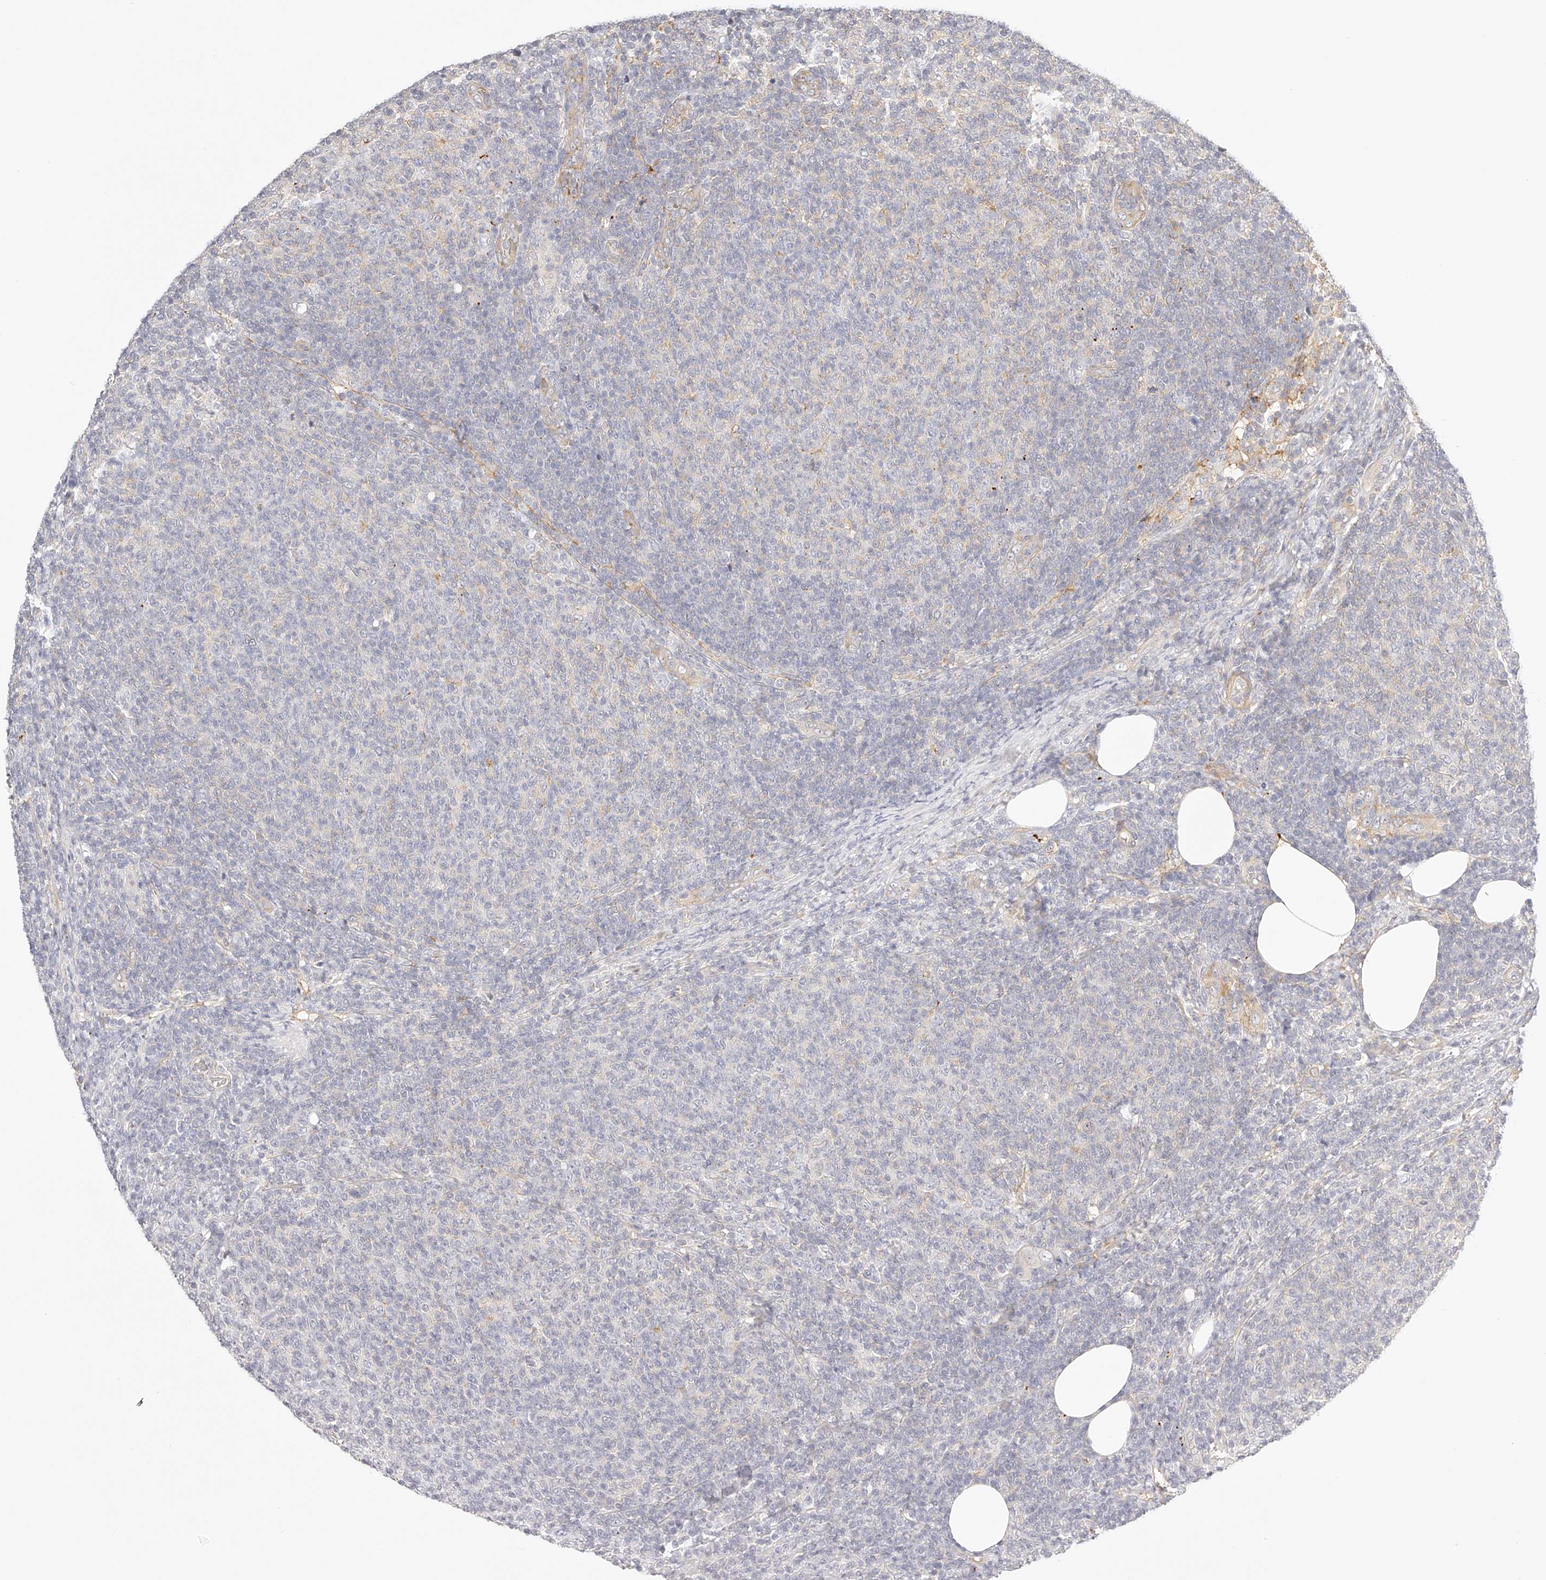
{"staining": {"intensity": "negative", "quantity": "none", "location": "none"}, "tissue": "lymphoma", "cell_type": "Tumor cells", "image_type": "cancer", "snomed": [{"axis": "morphology", "description": "Malignant lymphoma, non-Hodgkin's type, Low grade"}, {"axis": "topography", "description": "Lymph node"}], "caption": "Tumor cells show no significant staining in low-grade malignant lymphoma, non-Hodgkin's type.", "gene": "SYNC", "patient": {"sex": "male", "age": 66}}